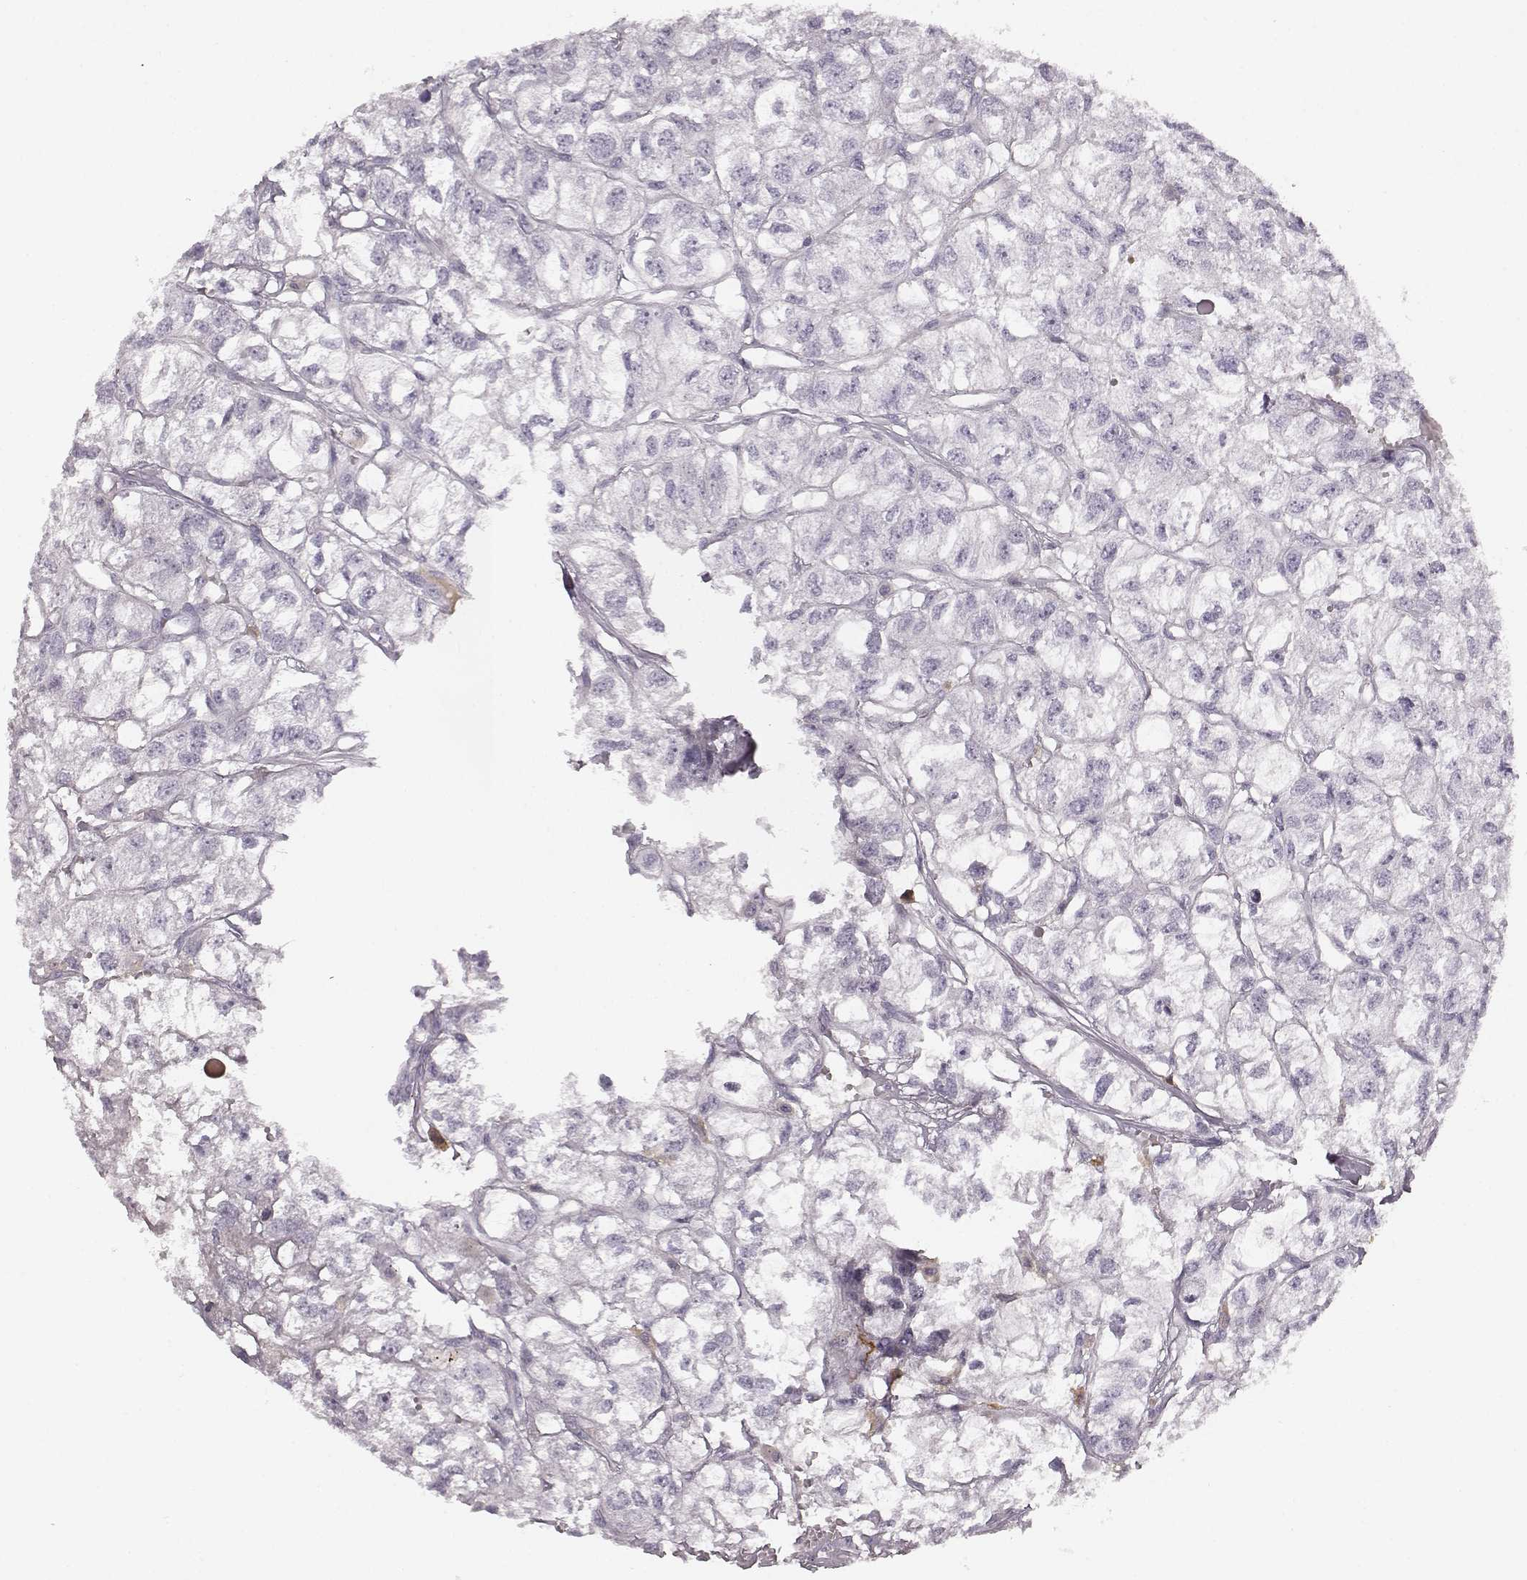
{"staining": {"intensity": "negative", "quantity": "none", "location": "none"}, "tissue": "renal cancer", "cell_type": "Tumor cells", "image_type": "cancer", "snomed": [{"axis": "morphology", "description": "Adenocarcinoma, NOS"}, {"axis": "topography", "description": "Kidney"}], "caption": "The histopathology image displays no staining of tumor cells in renal cancer (adenocarcinoma).", "gene": "KIAA0319", "patient": {"sex": "male", "age": 56}}